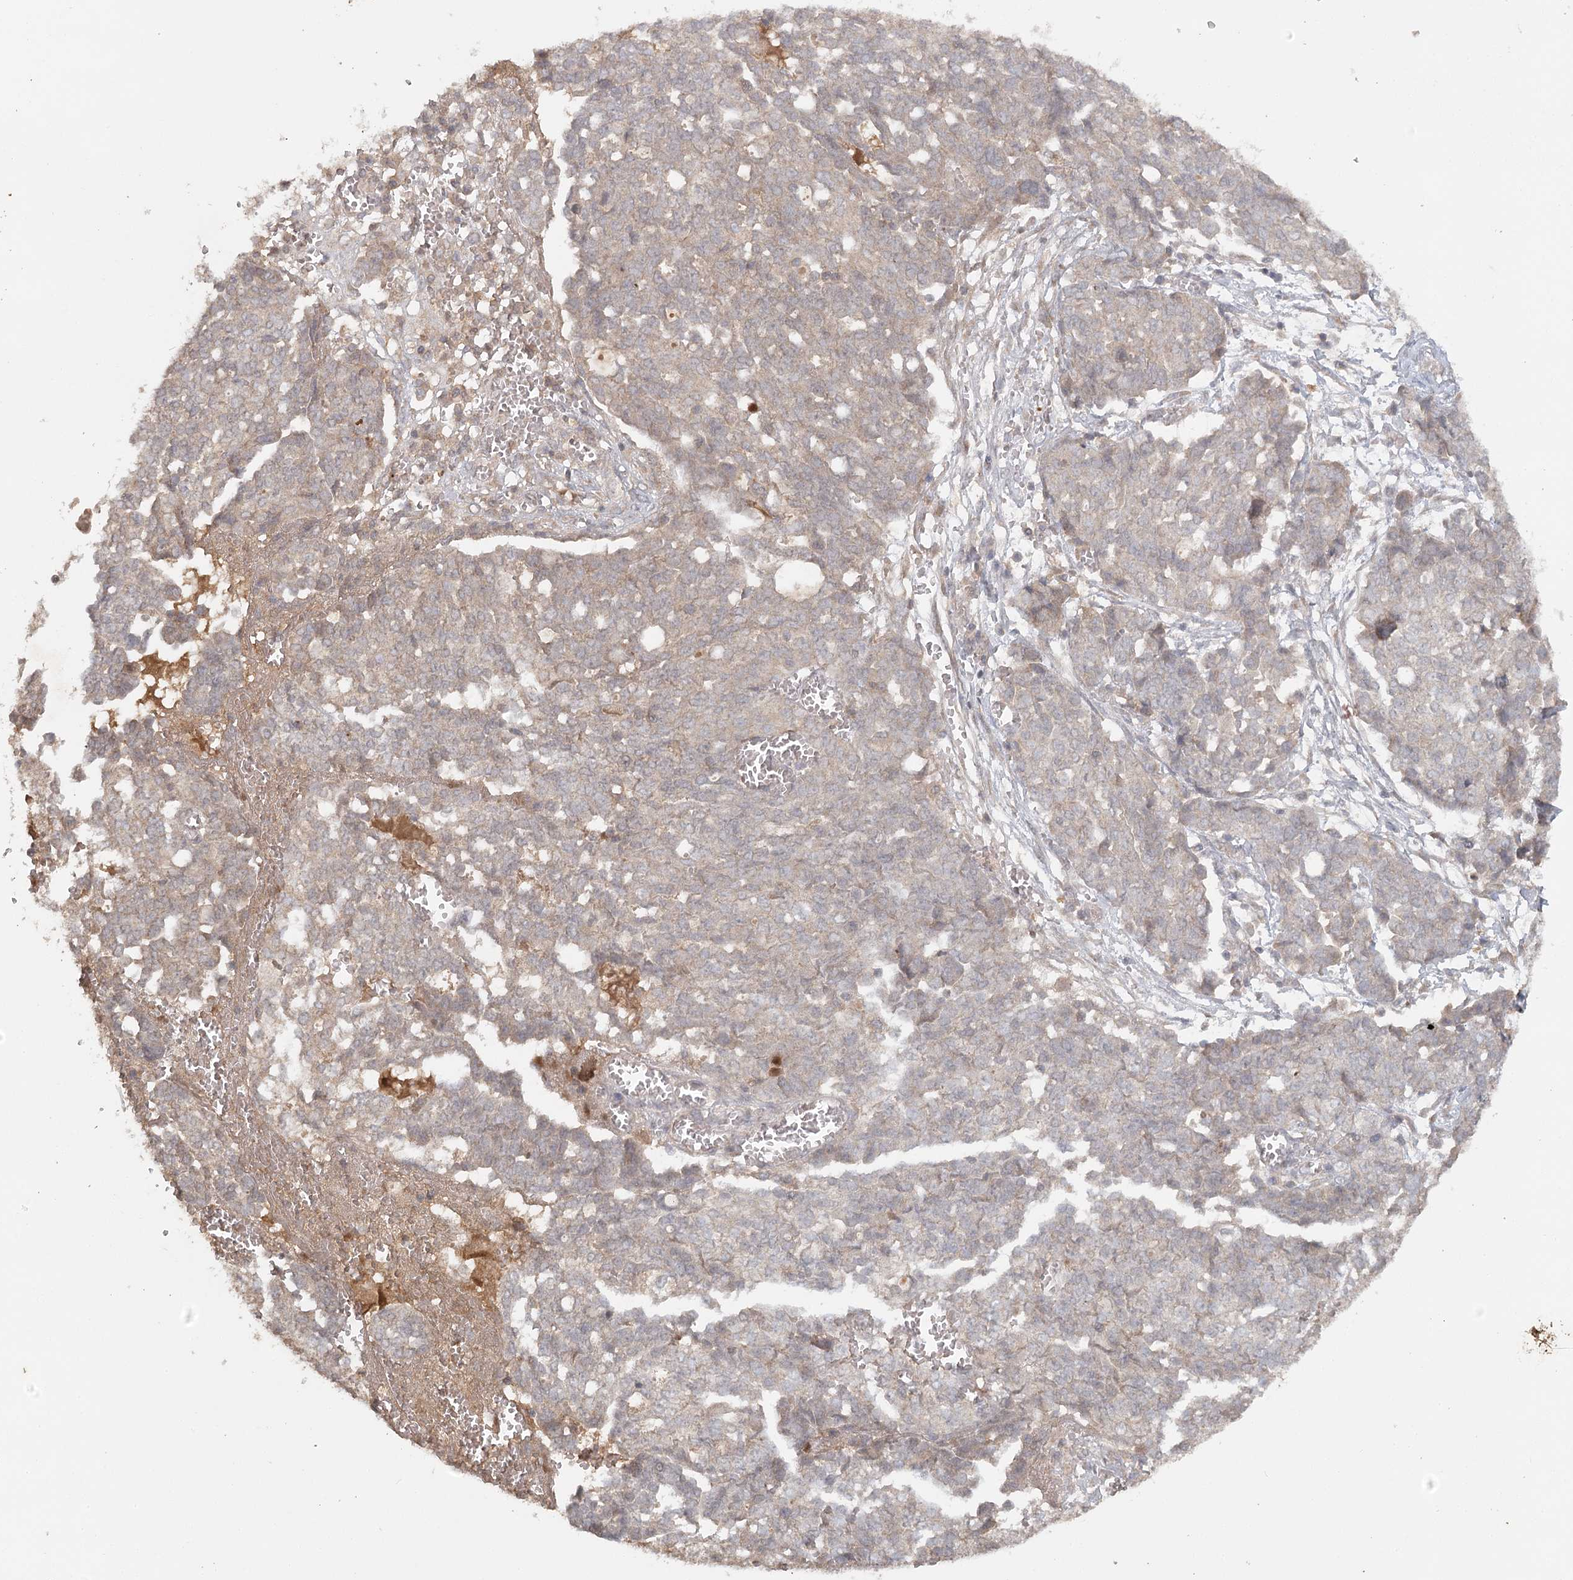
{"staining": {"intensity": "moderate", "quantity": "25%-75%", "location": "cytoplasmic/membranous"}, "tissue": "ovarian cancer", "cell_type": "Tumor cells", "image_type": "cancer", "snomed": [{"axis": "morphology", "description": "Cystadenocarcinoma, serous, NOS"}, {"axis": "topography", "description": "Soft tissue"}, {"axis": "topography", "description": "Ovary"}], "caption": "Immunohistochemical staining of ovarian cancer exhibits medium levels of moderate cytoplasmic/membranous staining in about 25%-75% of tumor cells.", "gene": "ARL13A", "patient": {"sex": "female", "age": 57}}